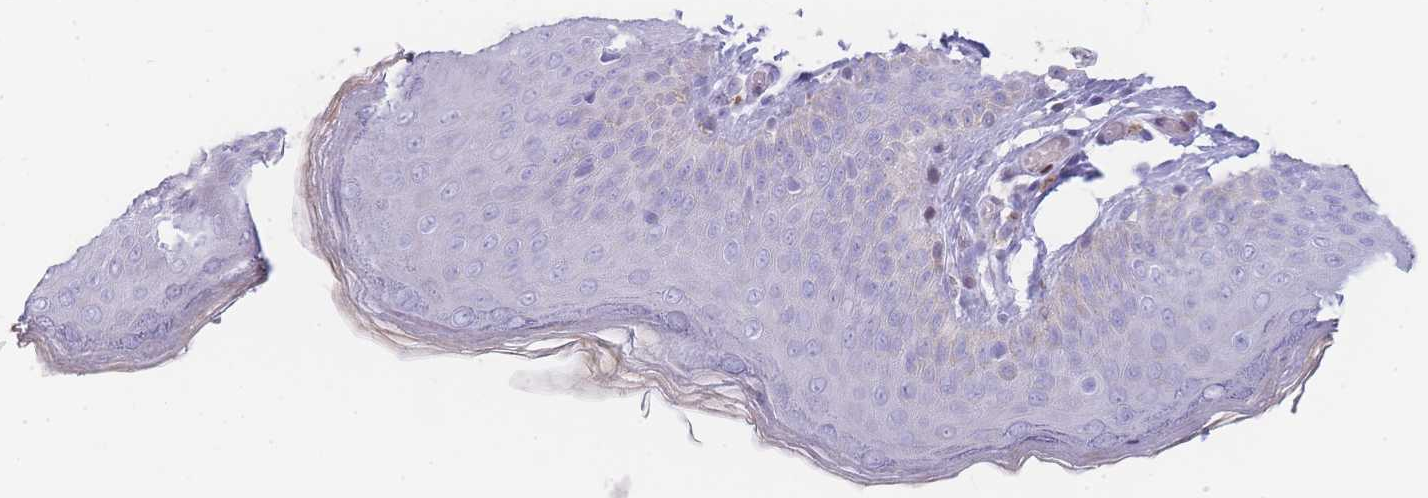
{"staining": {"intensity": "weak", "quantity": "<25%", "location": "cytoplasmic/membranous"}, "tissue": "skin", "cell_type": "Epidermal cells", "image_type": "normal", "snomed": [{"axis": "morphology", "description": "Normal tissue, NOS"}, {"axis": "topography", "description": "Anal"}], "caption": "High magnification brightfield microscopy of normal skin stained with DAB (brown) and counterstained with hematoxylin (blue): epidermal cells show no significant staining.", "gene": "PSMB5", "patient": {"sex": "female", "age": 40}}